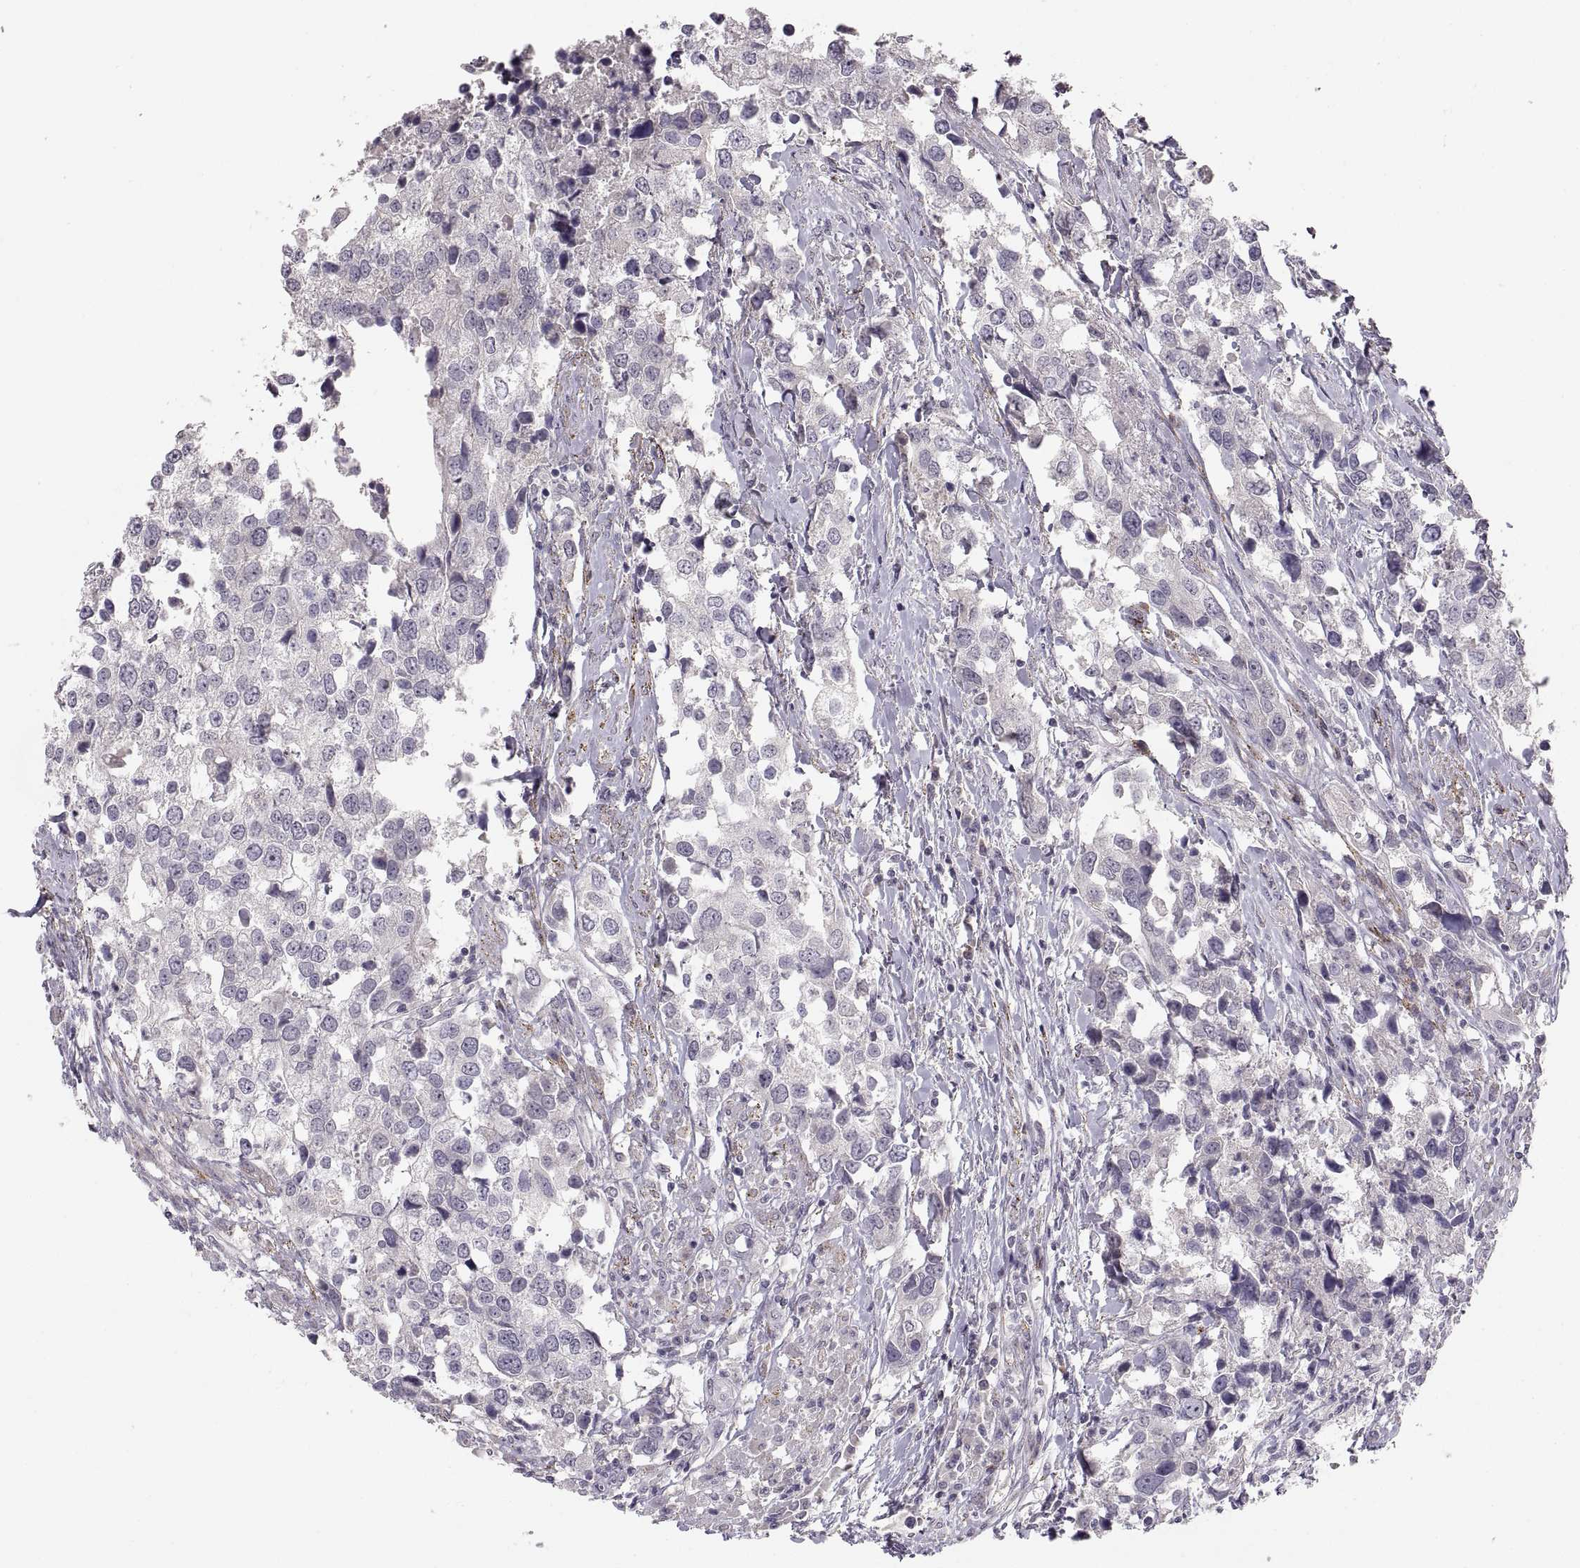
{"staining": {"intensity": "negative", "quantity": "none", "location": "none"}, "tissue": "urothelial cancer", "cell_type": "Tumor cells", "image_type": "cancer", "snomed": [{"axis": "morphology", "description": "Urothelial carcinoma, NOS"}, {"axis": "morphology", "description": "Urothelial carcinoma, High grade"}, {"axis": "topography", "description": "Urinary bladder"}], "caption": "The immunohistochemistry (IHC) histopathology image has no significant positivity in tumor cells of transitional cell carcinoma tissue. (Stains: DAB (3,3'-diaminobenzidine) immunohistochemistry (IHC) with hematoxylin counter stain, Microscopy: brightfield microscopy at high magnification).", "gene": "CDH2", "patient": {"sex": "male", "age": 63}}